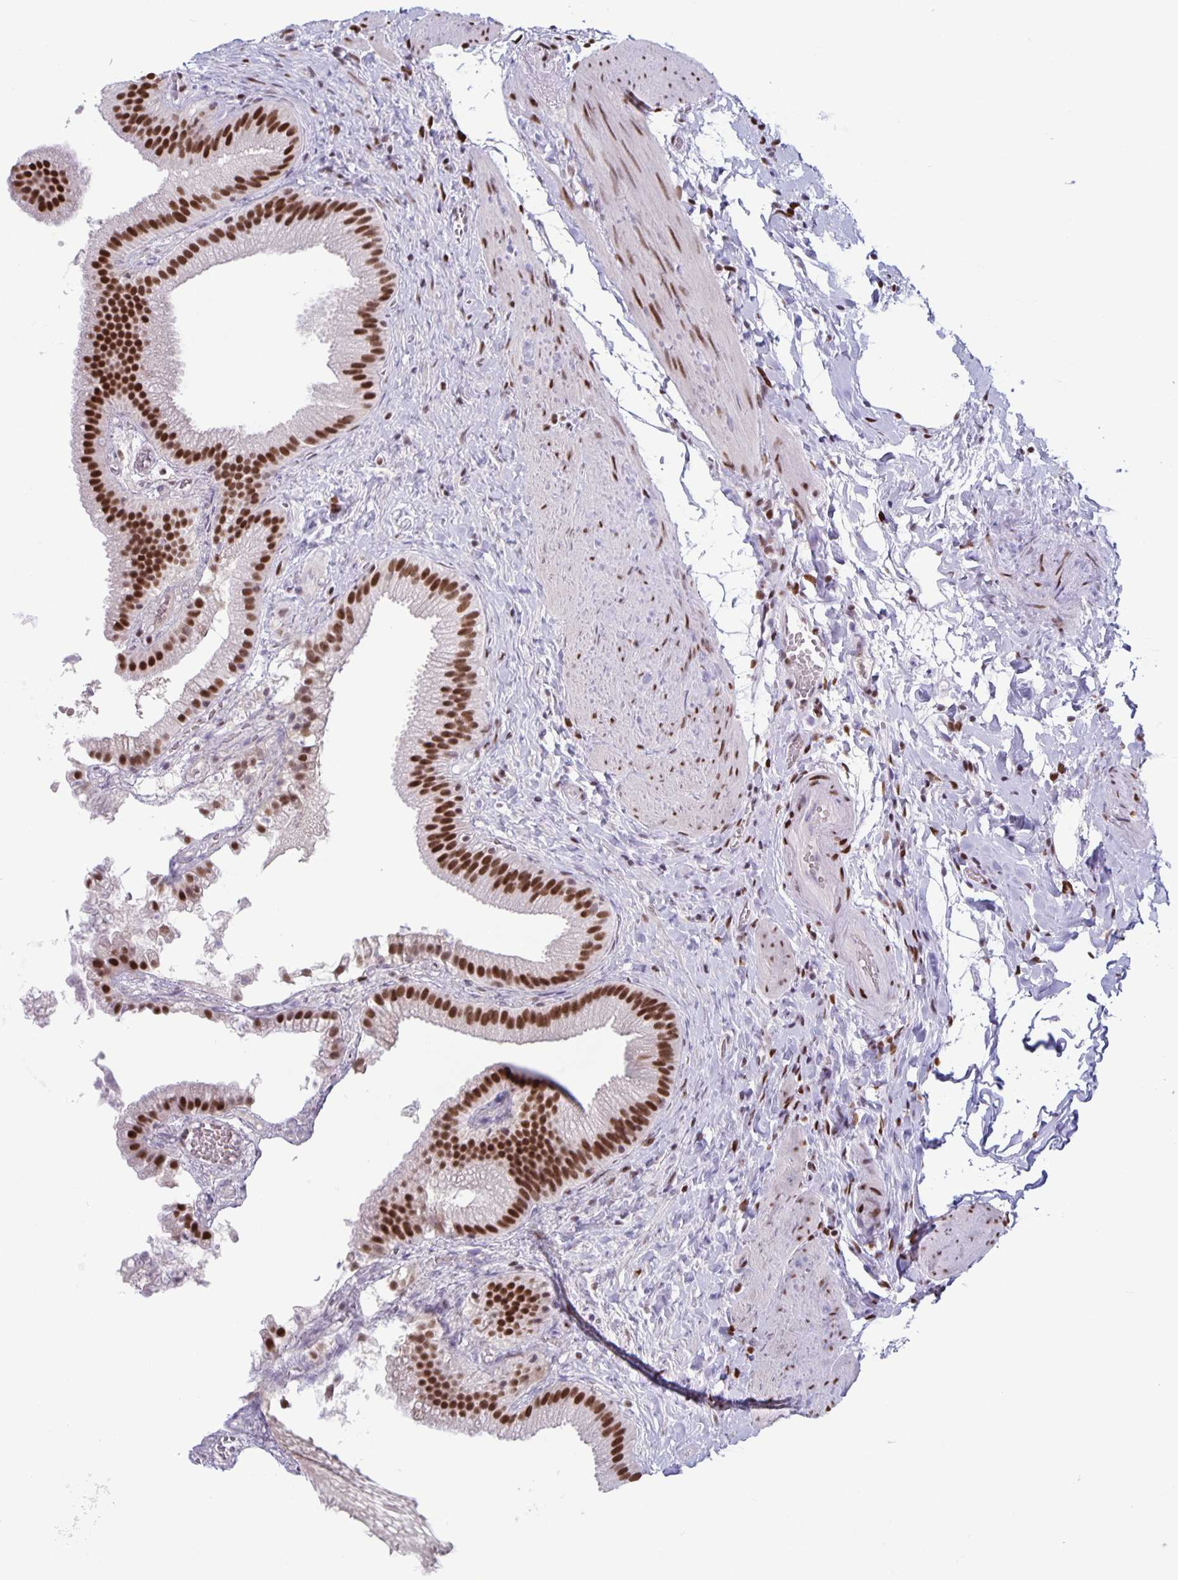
{"staining": {"intensity": "strong", "quantity": ">75%", "location": "nuclear"}, "tissue": "gallbladder", "cell_type": "Glandular cells", "image_type": "normal", "snomed": [{"axis": "morphology", "description": "Normal tissue, NOS"}, {"axis": "topography", "description": "Gallbladder"}], "caption": "Gallbladder was stained to show a protein in brown. There is high levels of strong nuclear staining in approximately >75% of glandular cells. (IHC, brightfield microscopy, high magnification).", "gene": "JUND", "patient": {"sex": "female", "age": 63}}